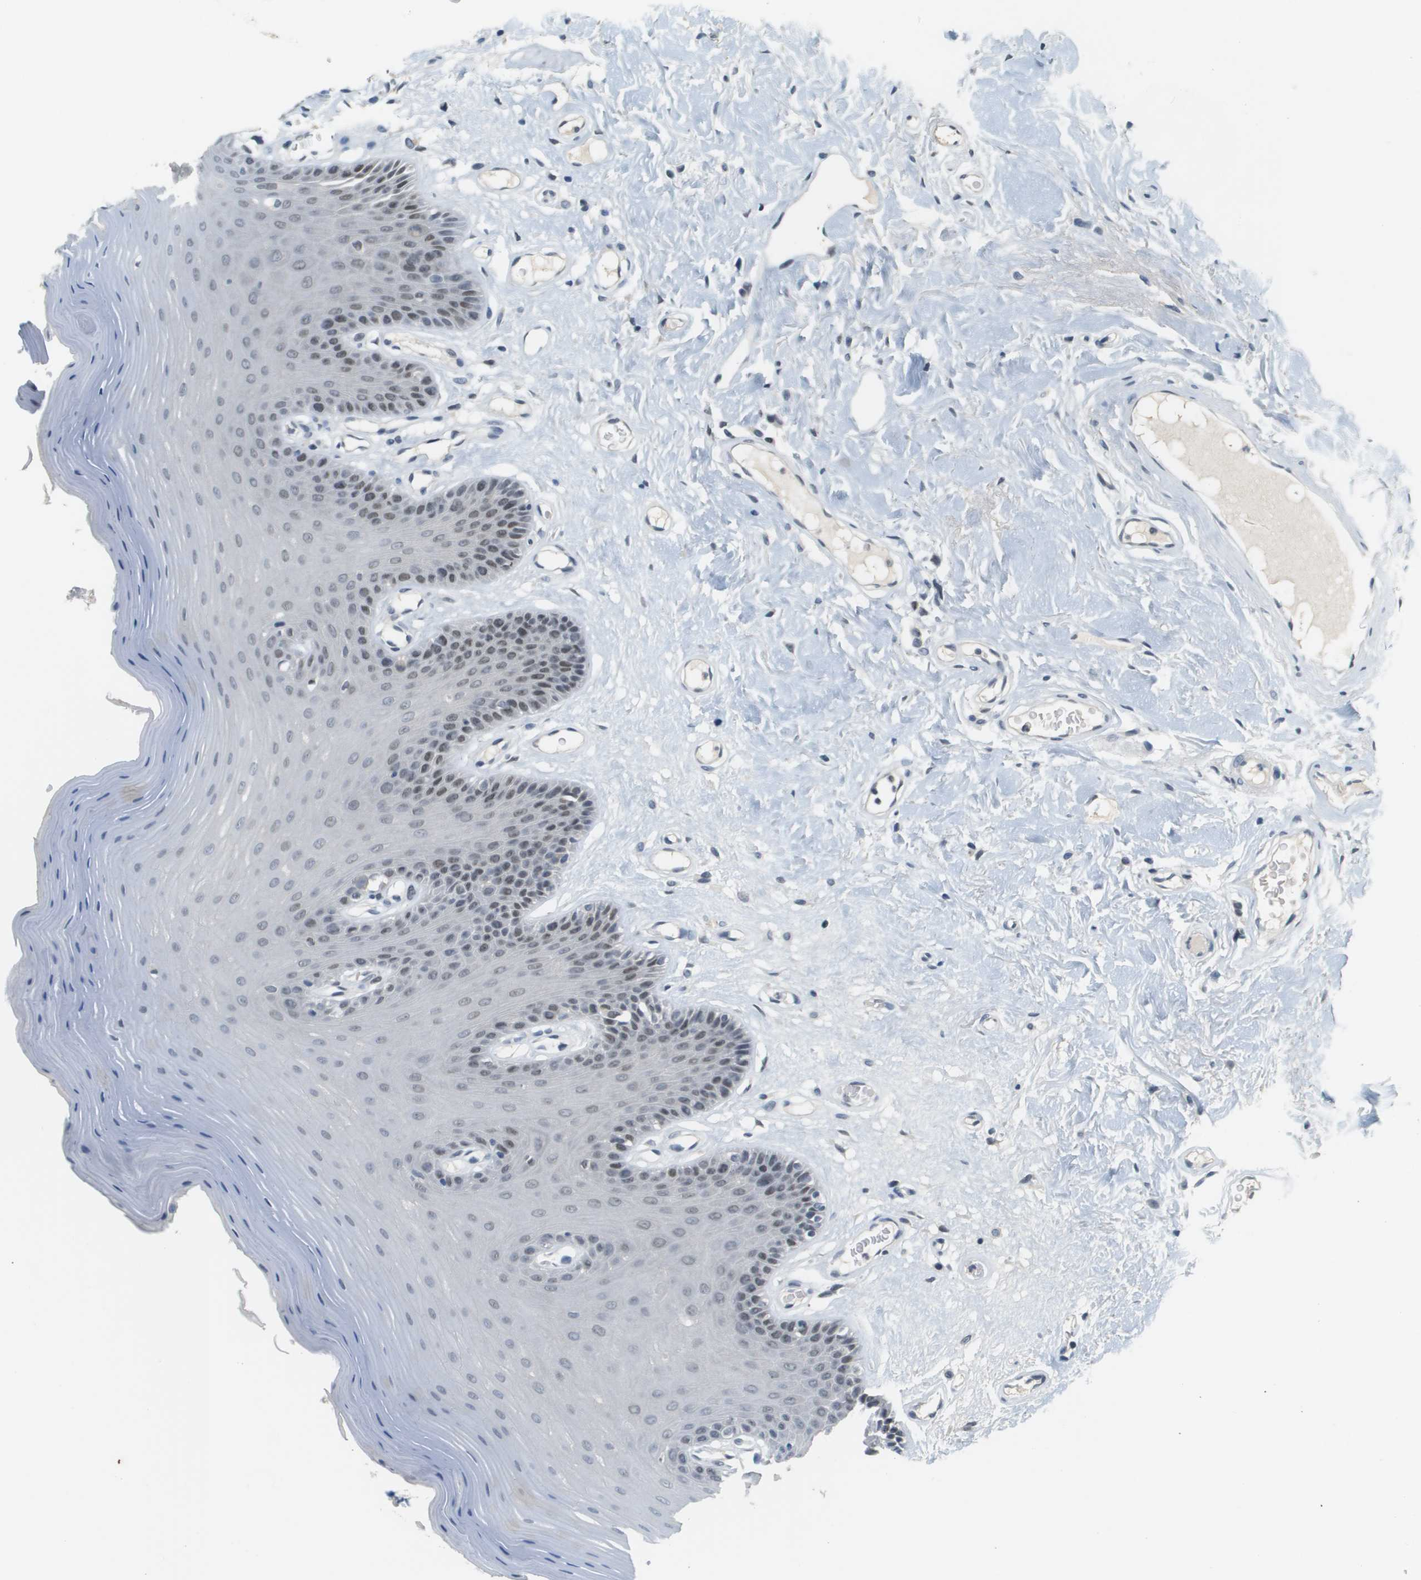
{"staining": {"intensity": "moderate", "quantity": "<25%", "location": "nuclear"}, "tissue": "oral mucosa", "cell_type": "Squamous epithelial cells", "image_type": "normal", "snomed": [{"axis": "morphology", "description": "Normal tissue, NOS"}, {"axis": "morphology", "description": "Squamous cell carcinoma, NOS"}, {"axis": "topography", "description": "Skeletal muscle"}, {"axis": "topography", "description": "Adipose tissue"}, {"axis": "topography", "description": "Vascular tissue"}, {"axis": "topography", "description": "Oral tissue"}, {"axis": "topography", "description": "Peripheral nerve tissue"}, {"axis": "topography", "description": "Head-Neck"}], "caption": "Moderate nuclear positivity for a protein is identified in about <25% of squamous epithelial cells of unremarkable oral mucosa using IHC.", "gene": "CBX5", "patient": {"sex": "male", "age": 71}}